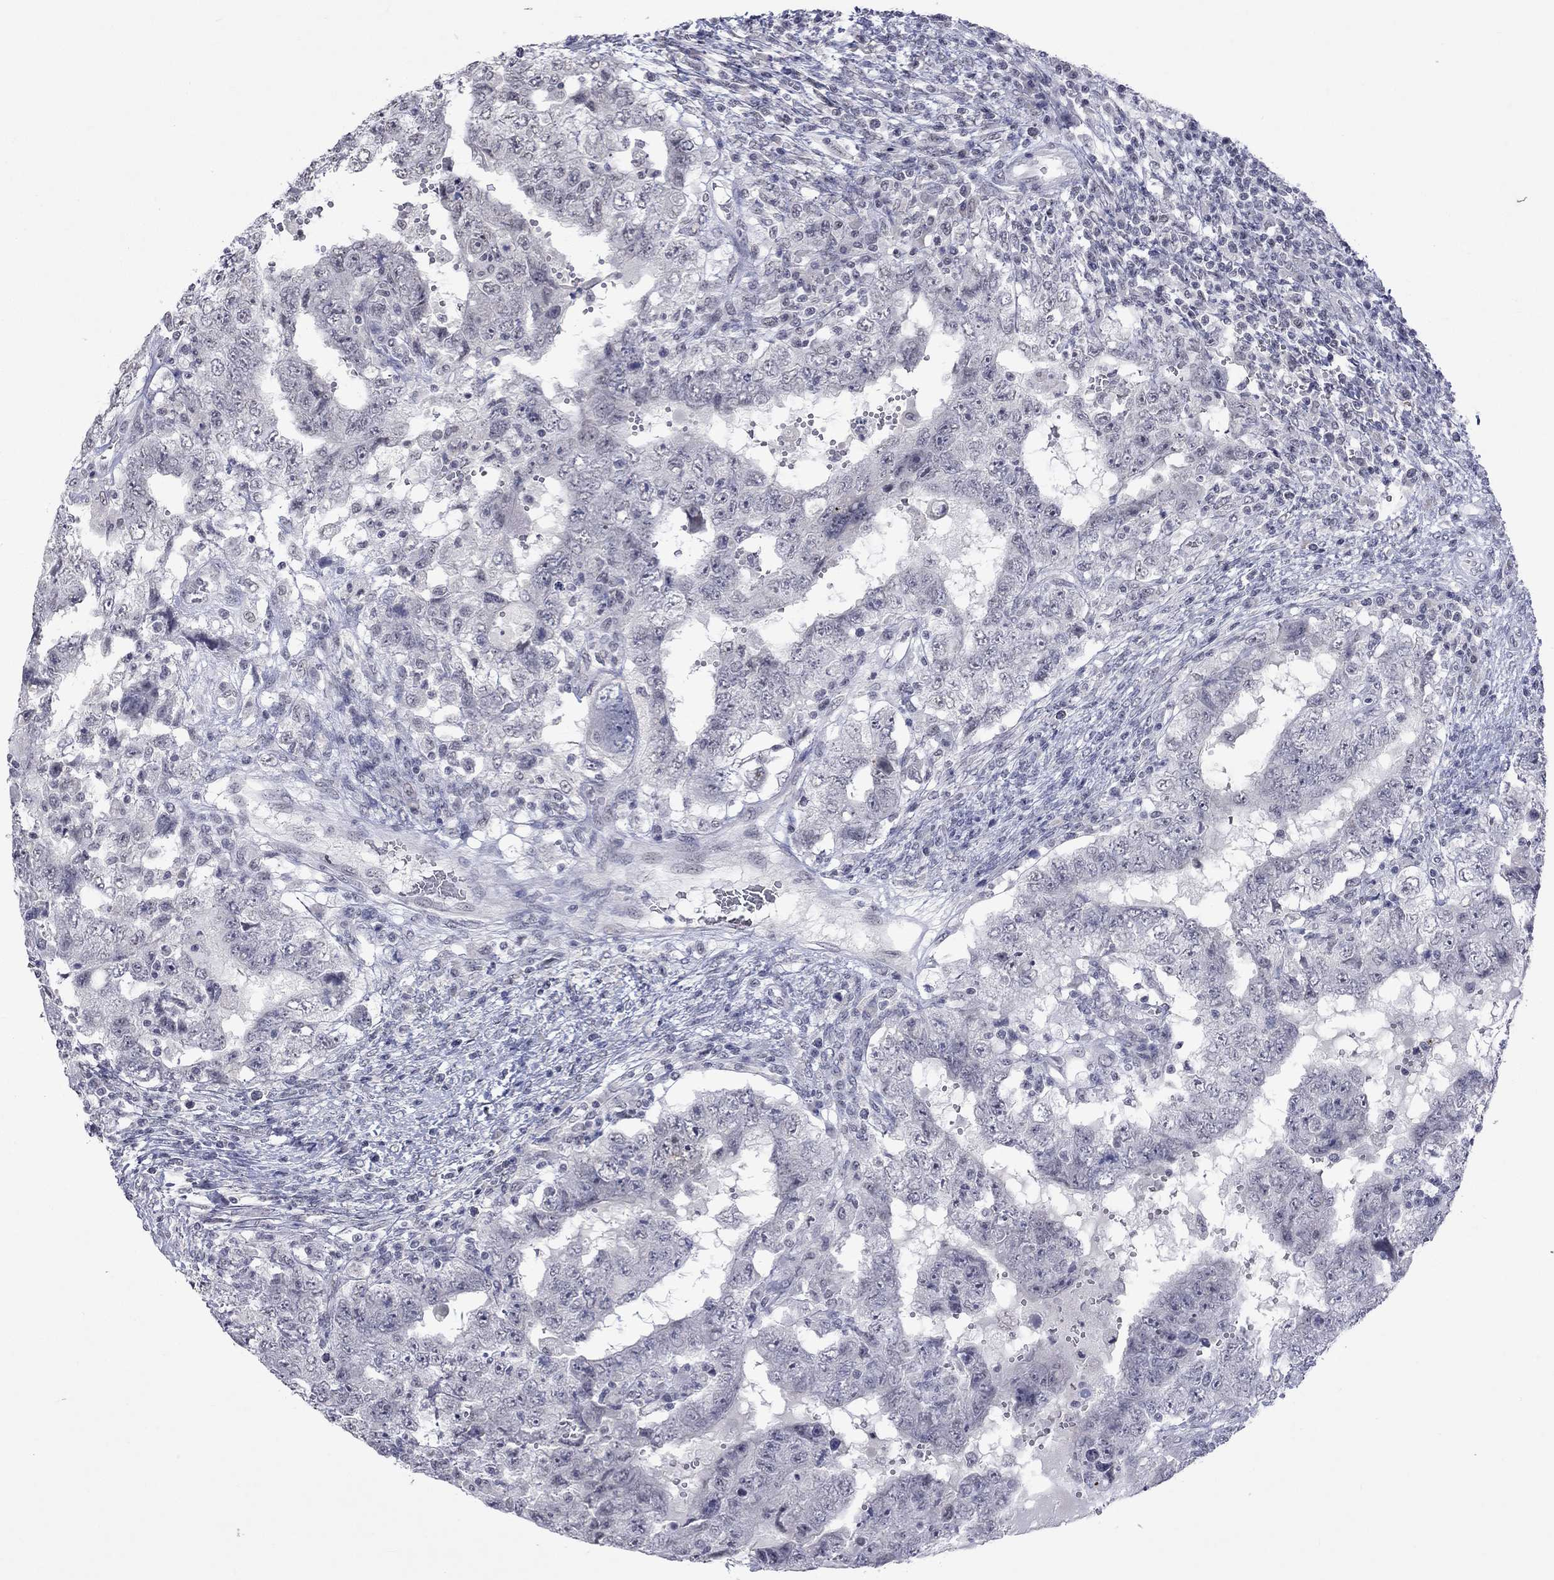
{"staining": {"intensity": "negative", "quantity": "none", "location": "none"}, "tissue": "testis cancer", "cell_type": "Tumor cells", "image_type": "cancer", "snomed": [{"axis": "morphology", "description": "Carcinoma, Embryonal, NOS"}, {"axis": "topography", "description": "Testis"}], "caption": "Human testis embryonal carcinoma stained for a protein using immunohistochemistry (IHC) shows no expression in tumor cells.", "gene": "TMEM143", "patient": {"sex": "male", "age": 26}}